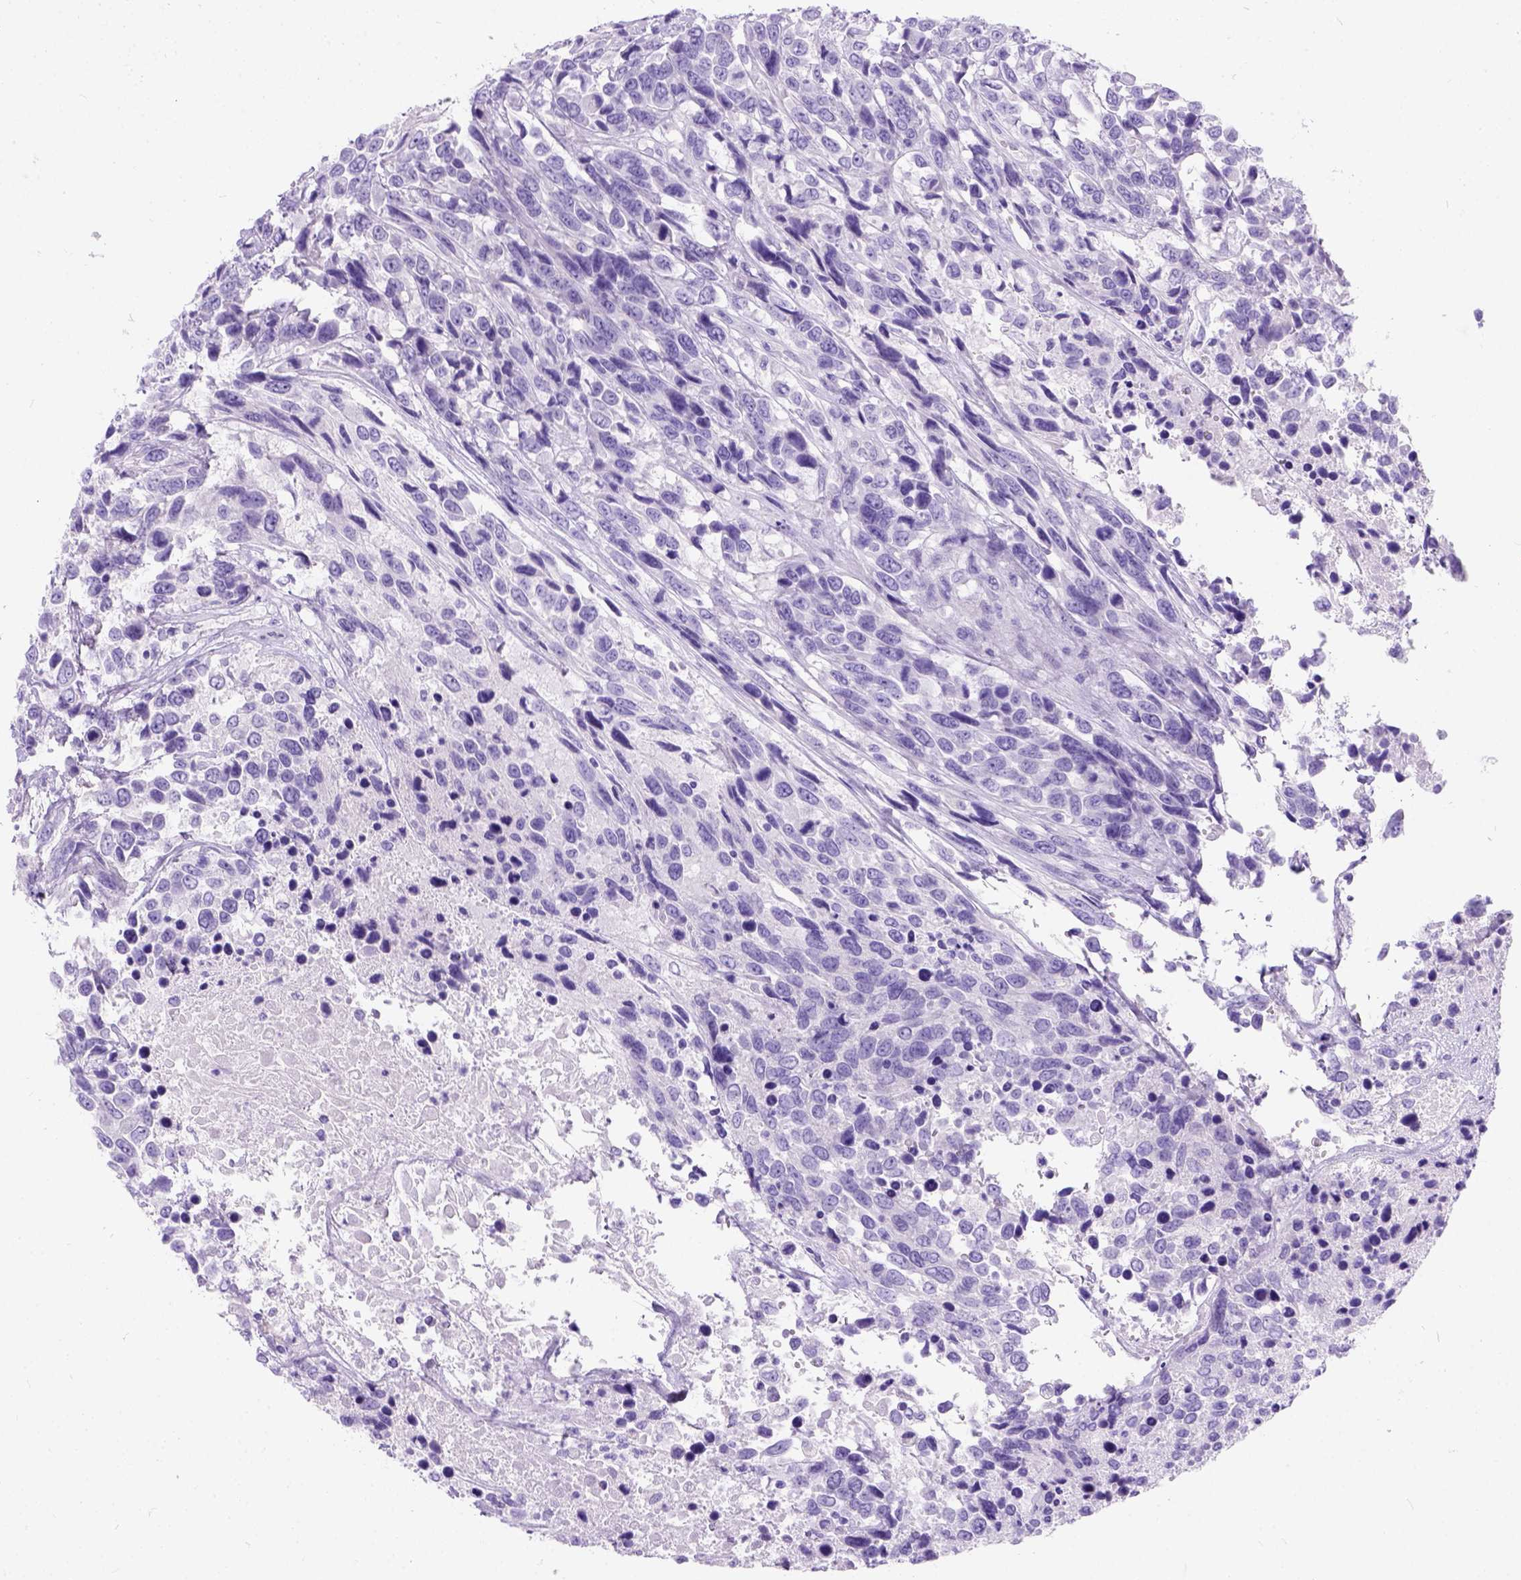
{"staining": {"intensity": "negative", "quantity": "none", "location": "none"}, "tissue": "urothelial cancer", "cell_type": "Tumor cells", "image_type": "cancer", "snomed": [{"axis": "morphology", "description": "Urothelial carcinoma, High grade"}, {"axis": "topography", "description": "Urinary bladder"}], "caption": "Immunohistochemical staining of human high-grade urothelial carcinoma reveals no significant positivity in tumor cells.", "gene": "C7orf57", "patient": {"sex": "female", "age": 70}}